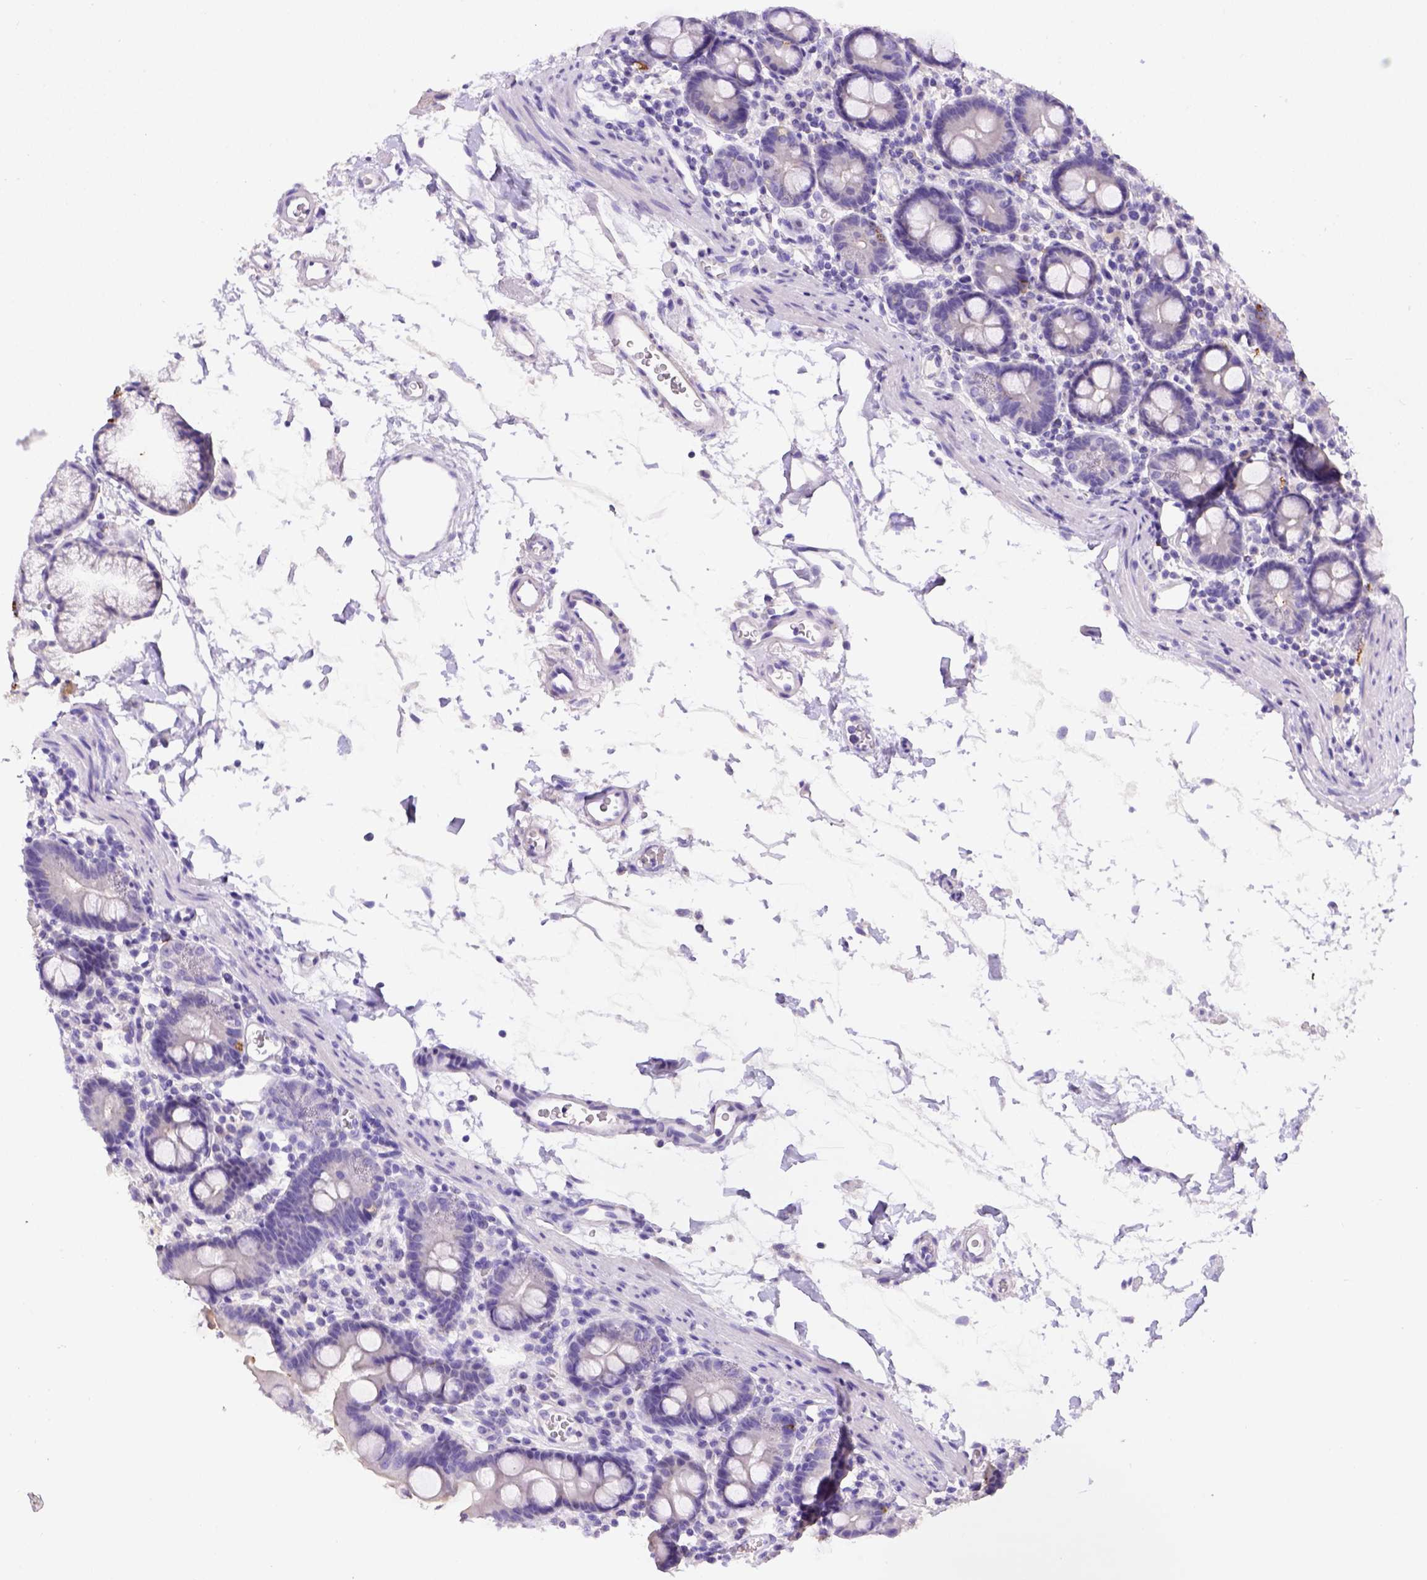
{"staining": {"intensity": "moderate", "quantity": "<25%", "location": "cytoplasmic/membranous"}, "tissue": "duodenum", "cell_type": "Glandular cells", "image_type": "normal", "snomed": [{"axis": "morphology", "description": "Normal tissue, NOS"}, {"axis": "topography", "description": "Duodenum"}], "caption": "Moderate cytoplasmic/membranous protein positivity is present in about <25% of glandular cells in duodenum. (brown staining indicates protein expression, while blue staining denotes nuclei).", "gene": "B3GAT1", "patient": {"sex": "male", "age": 59}}